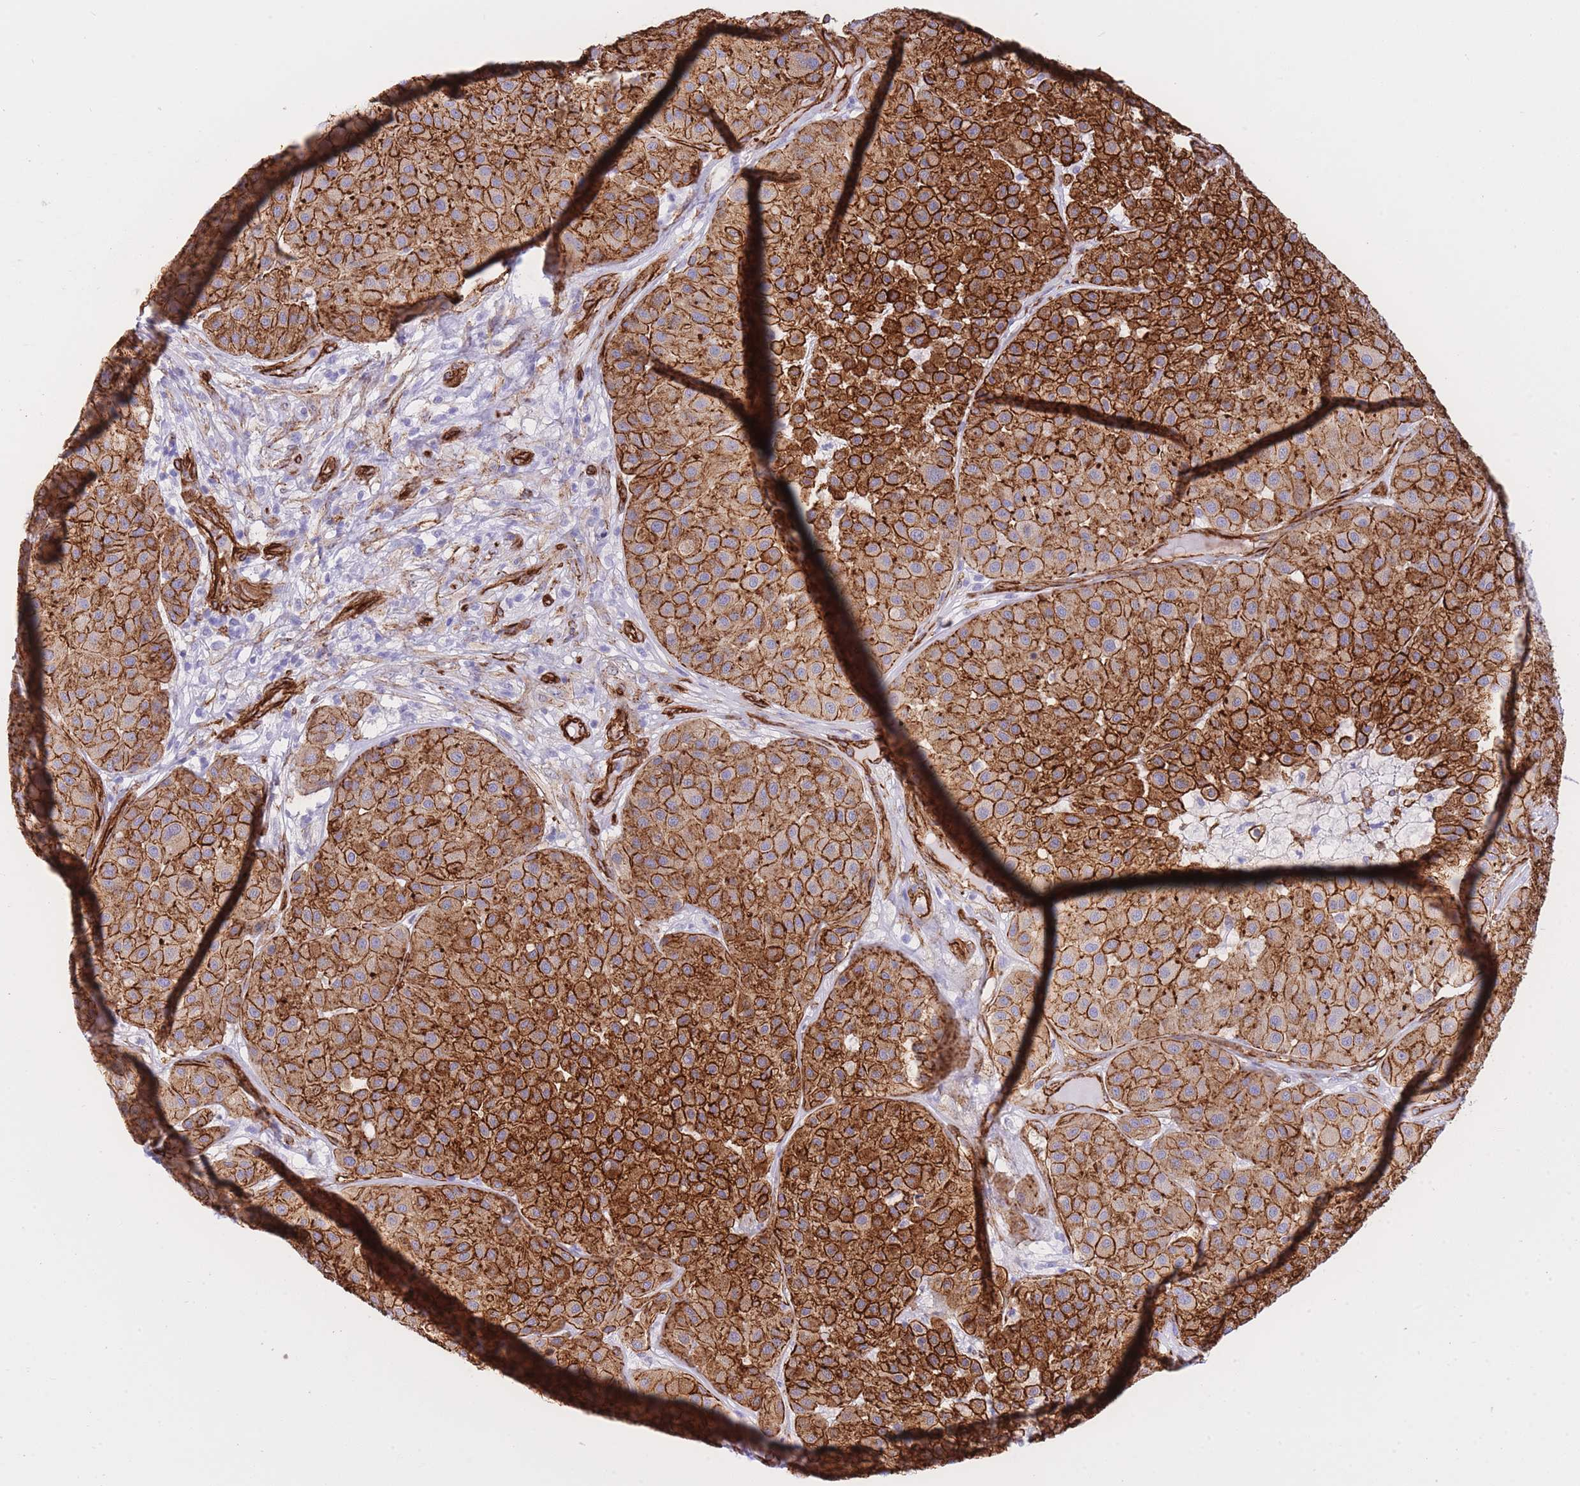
{"staining": {"intensity": "strong", "quantity": ">75%", "location": "cytoplasmic/membranous"}, "tissue": "melanoma", "cell_type": "Tumor cells", "image_type": "cancer", "snomed": [{"axis": "morphology", "description": "Malignant melanoma, Metastatic site"}, {"axis": "topography", "description": "Smooth muscle"}], "caption": "Immunohistochemistry (IHC) micrograph of neoplastic tissue: human melanoma stained using IHC demonstrates high levels of strong protein expression localized specifically in the cytoplasmic/membranous of tumor cells, appearing as a cytoplasmic/membranous brown color.", "gene": "CAVIN1", "patient": {"sex": "male", "age": 41}}